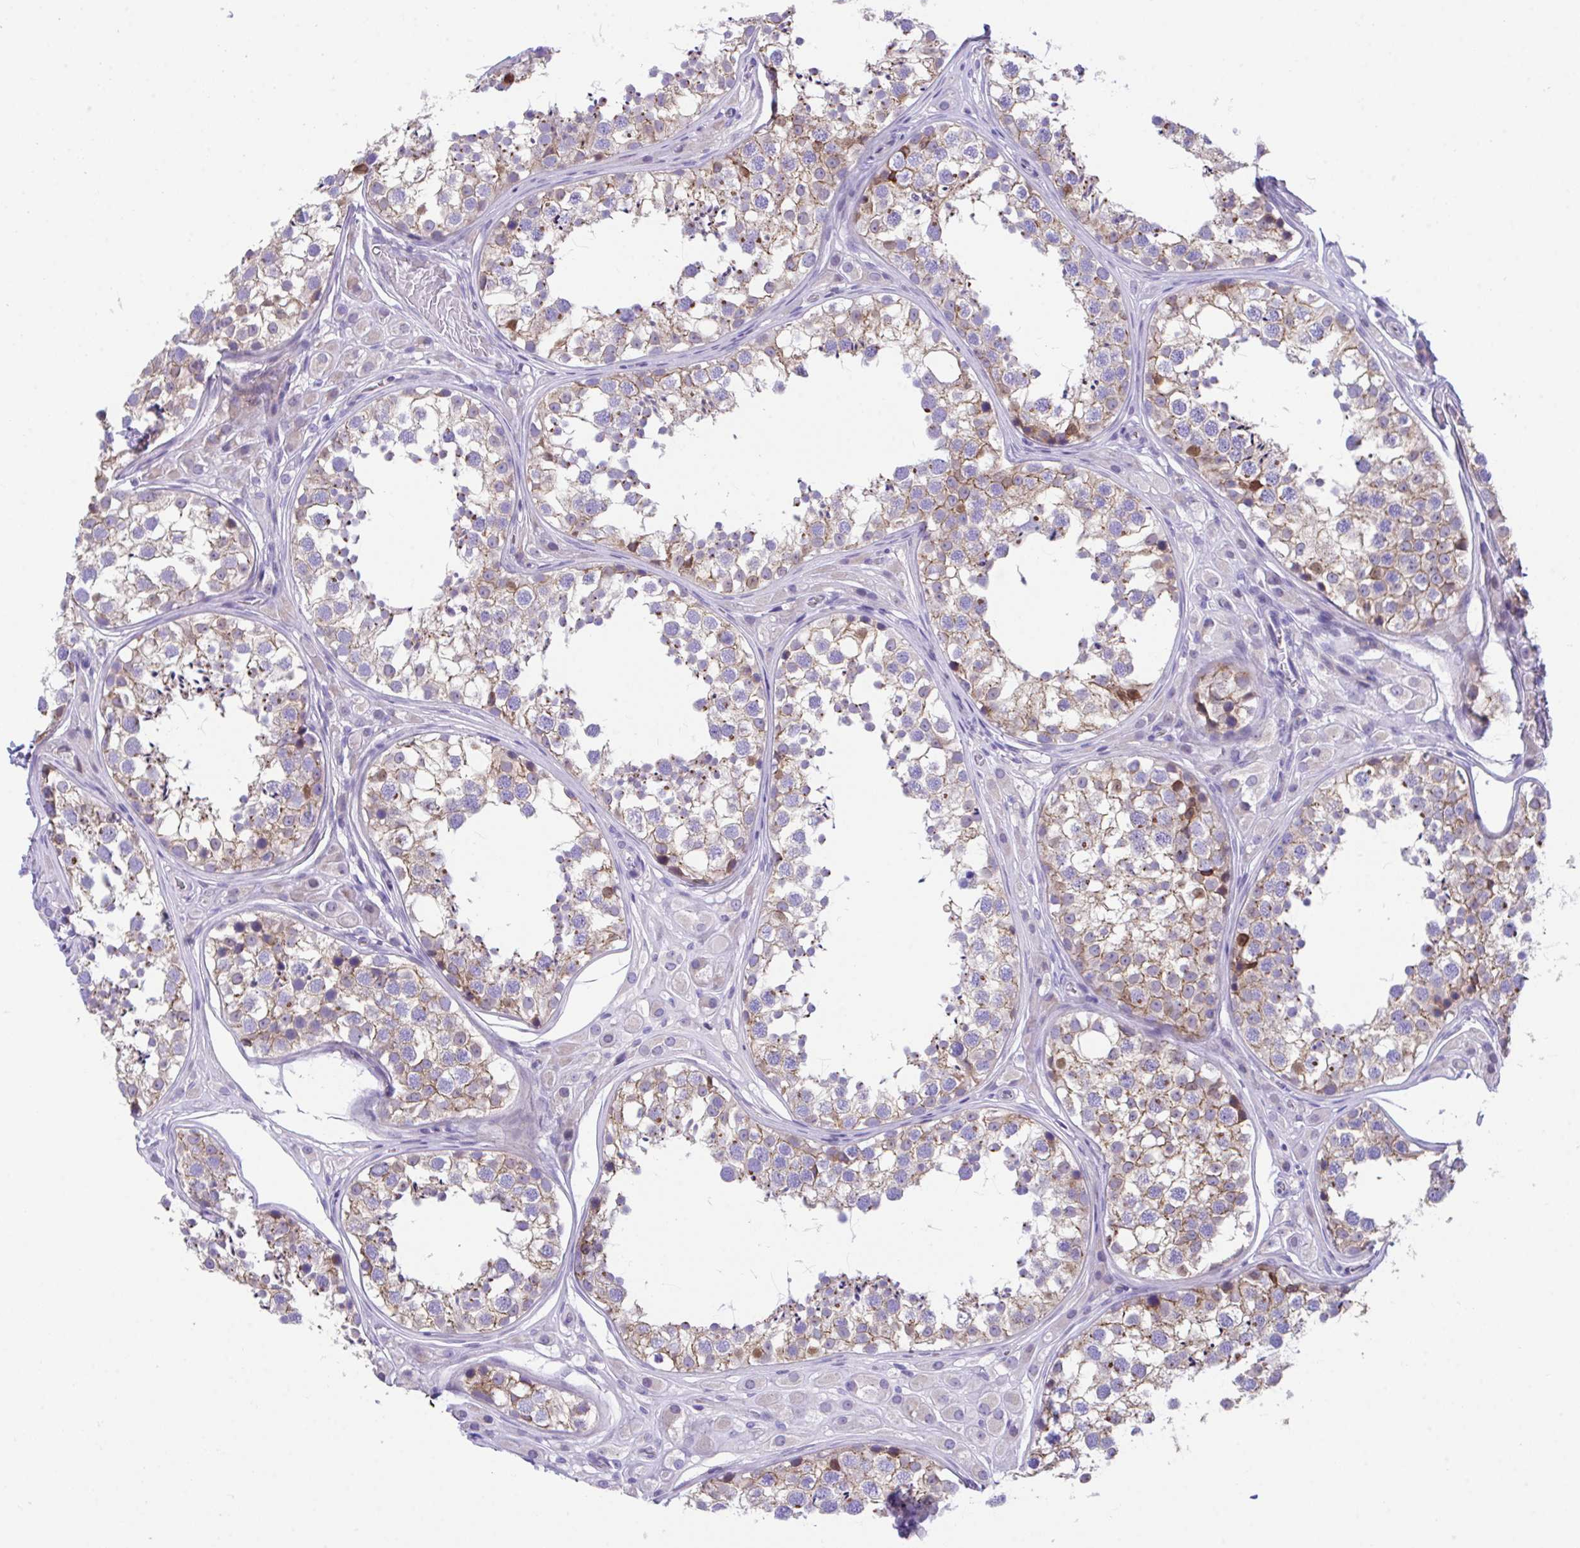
{"staining": {"intensity": "moderate", "quantity": "25%-75%", "location": "cytoplasmic/membranous"}, "tissue": "testis", "cell_type": "Cells in seminiferous ducts", "image_type": "normal", "snomed": [{"axis": "morphology", "description": "Normal tissue, NOS"}, {"axis": "topography", "description": "Testis"}], "caption": "Approximately 25%-75% of cells in seminiferous ducts in normal testis reveal moderate cytoplasmic/membranous protein expression as visualized by brown immunohistochemical staining.", "gene": "SLC16A6", "patient": {"sex": "male", "age": 13}}